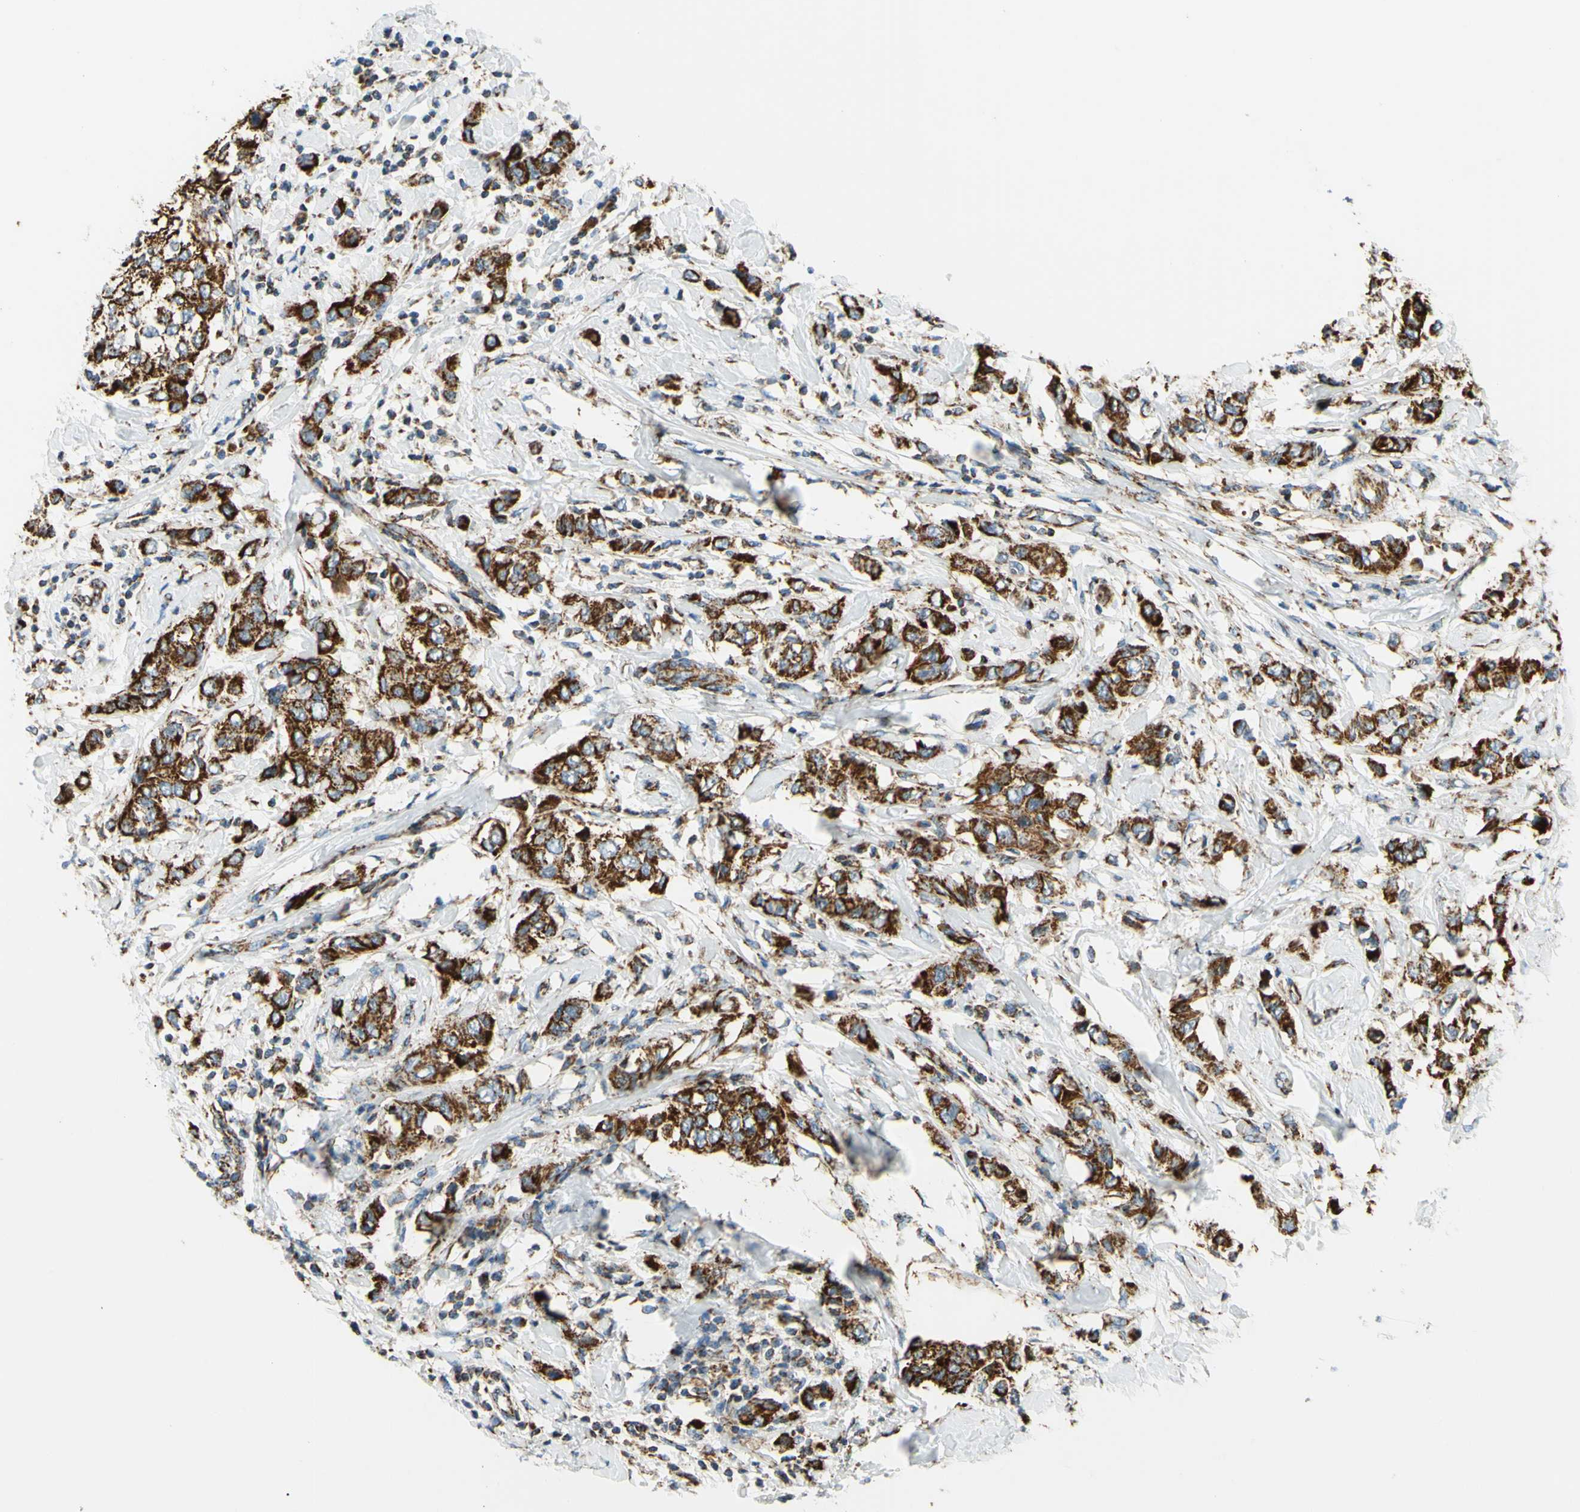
{"staining": {"intensity": "strong", "quantity": ">75%", "location": "cytoplasmic/membranous"}, "tissue": "breast cancer", "cell_type": "Tumor cells", "image_type": "cancer", "snomed": [{"axis": "morphology", "description": "Duct carcinoma"}, {"axis": "topography", "description": "Breast"}], "caption": "Breast cancer (invasive ductal carcinoma) tissue displays strong cytoplasmic/membranous positivity in approximately >75% of tumor cells", "gene": "MAVS", "patient": {"sex": "female", "age": 50}}